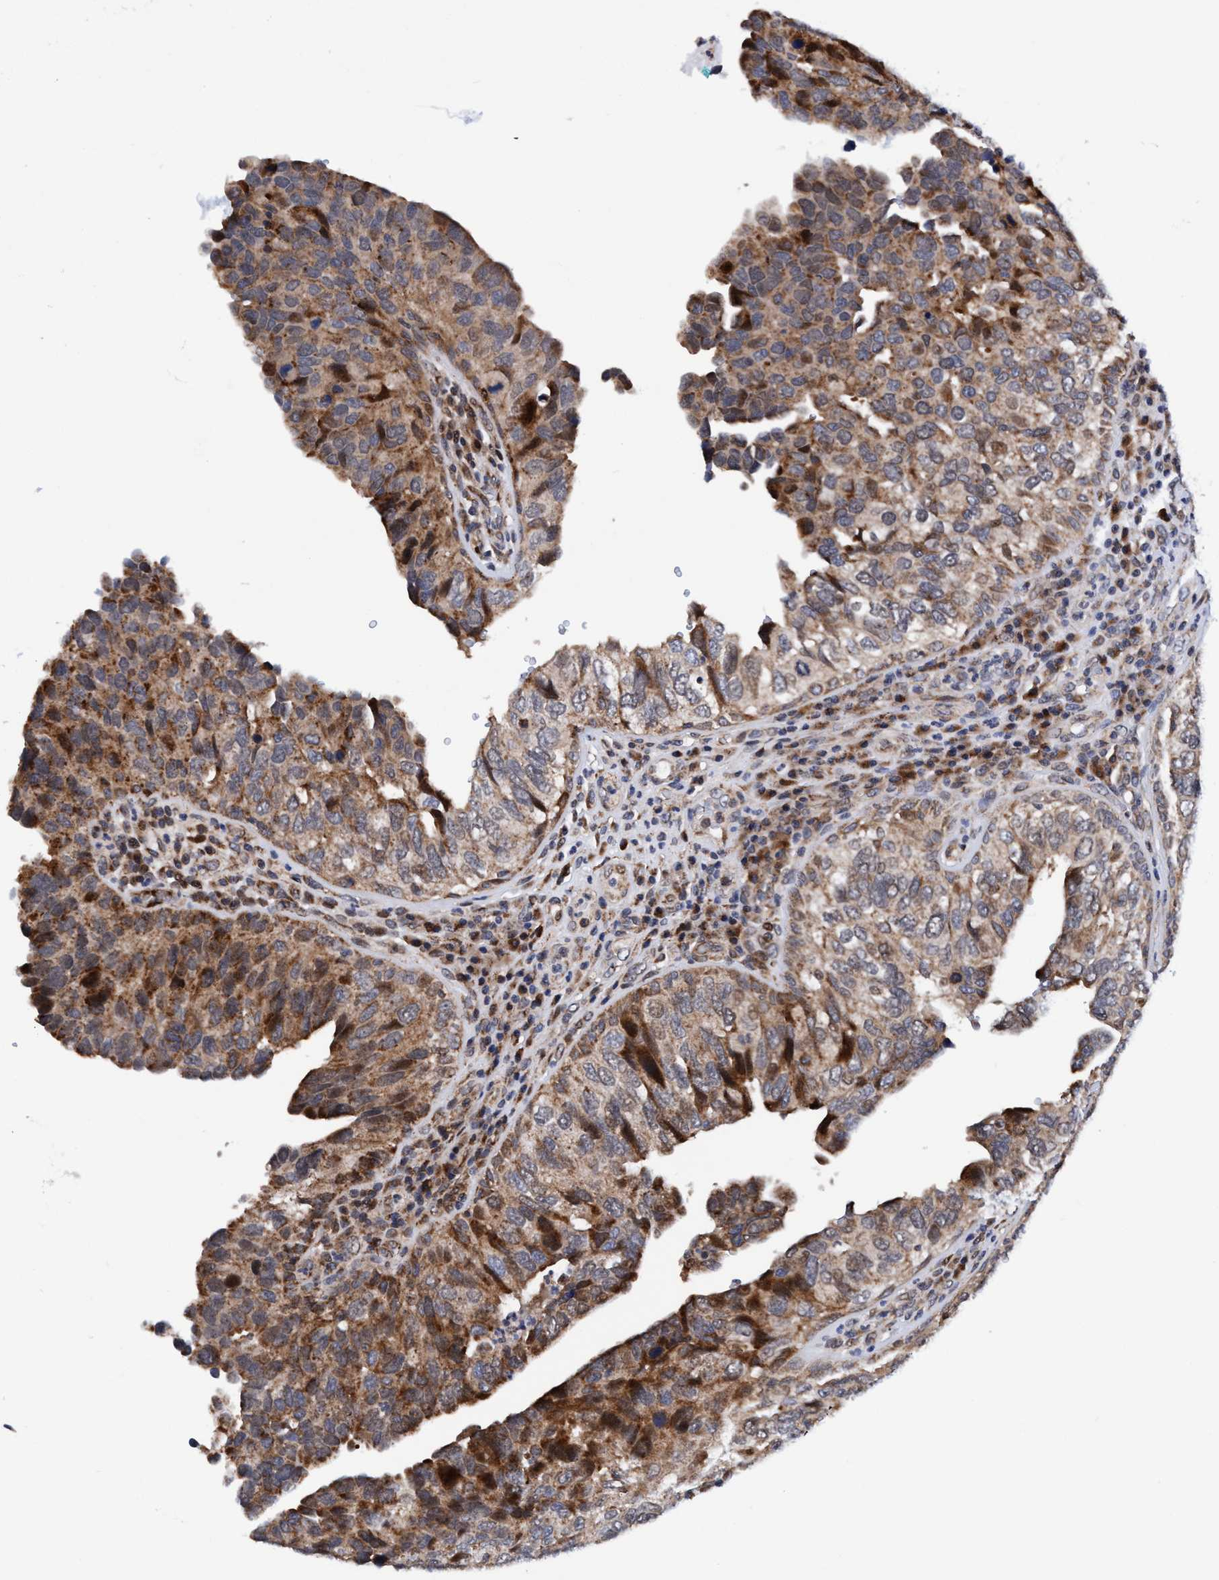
{"staining": {"intensity": "strong", "quantity": ">75%", "location": "cytoplasmic/membranous"}, "tissue": "urothelial cancer", "cell_type": "Tumor cells", "image_type": "cancer", "snomed": [{"axis": "morphology", "description": "Urothelial carcinoma, High grade"}, {"axis": "topography", "description": "Urinary bladder"}], "caption": "Protein positivity by immunohistochemistry (IHC) reveals strong cytoplasmic/membranous expression in approximately >75% of tumor cells in urothelial cancer. (brown staining indicates protein expression, while blue staining denotes nuclei).", "gene": "AGAP2", "patient": {"sex": "female", "age": 82}}